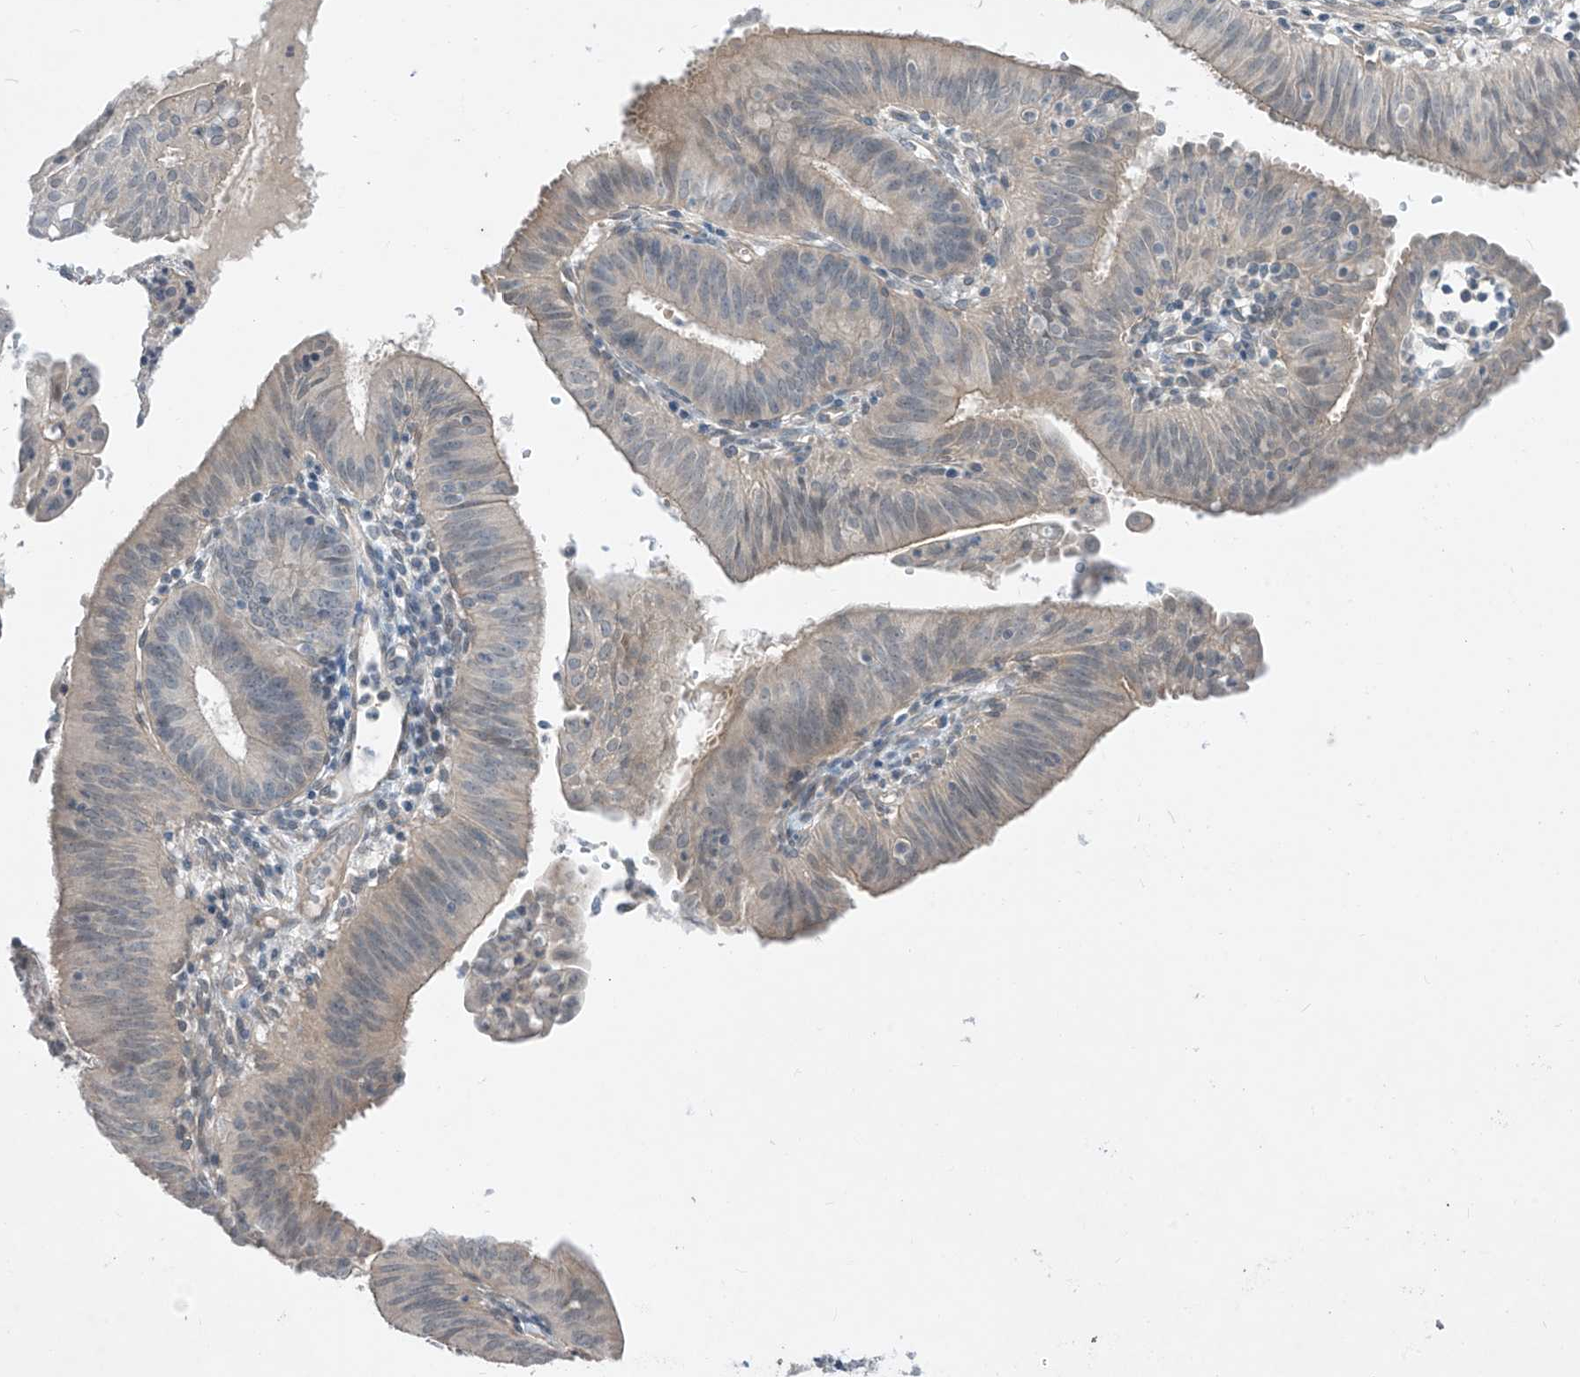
{"staining": {"intensity": "weak", "quantity": "<25%", "location": "cytoplasmic/membranous"}, "tissue": "endometrial cancer", "cell_type": "Tumor cells", "image_type": "cancer", "snomed": [{"axis": "morphology", "description": "Adenocarcinoma, NOS"}, {"axis": "topography", "description": "Endometrium"}], "caption": "The photomicrograph exhibits no staining of tumor cells in endometrial cancer (adenocarcinoma). Nuclei are stained in blue.", "gene": "ABLIM2", "patient": {"sex": "female", "age": 51}}